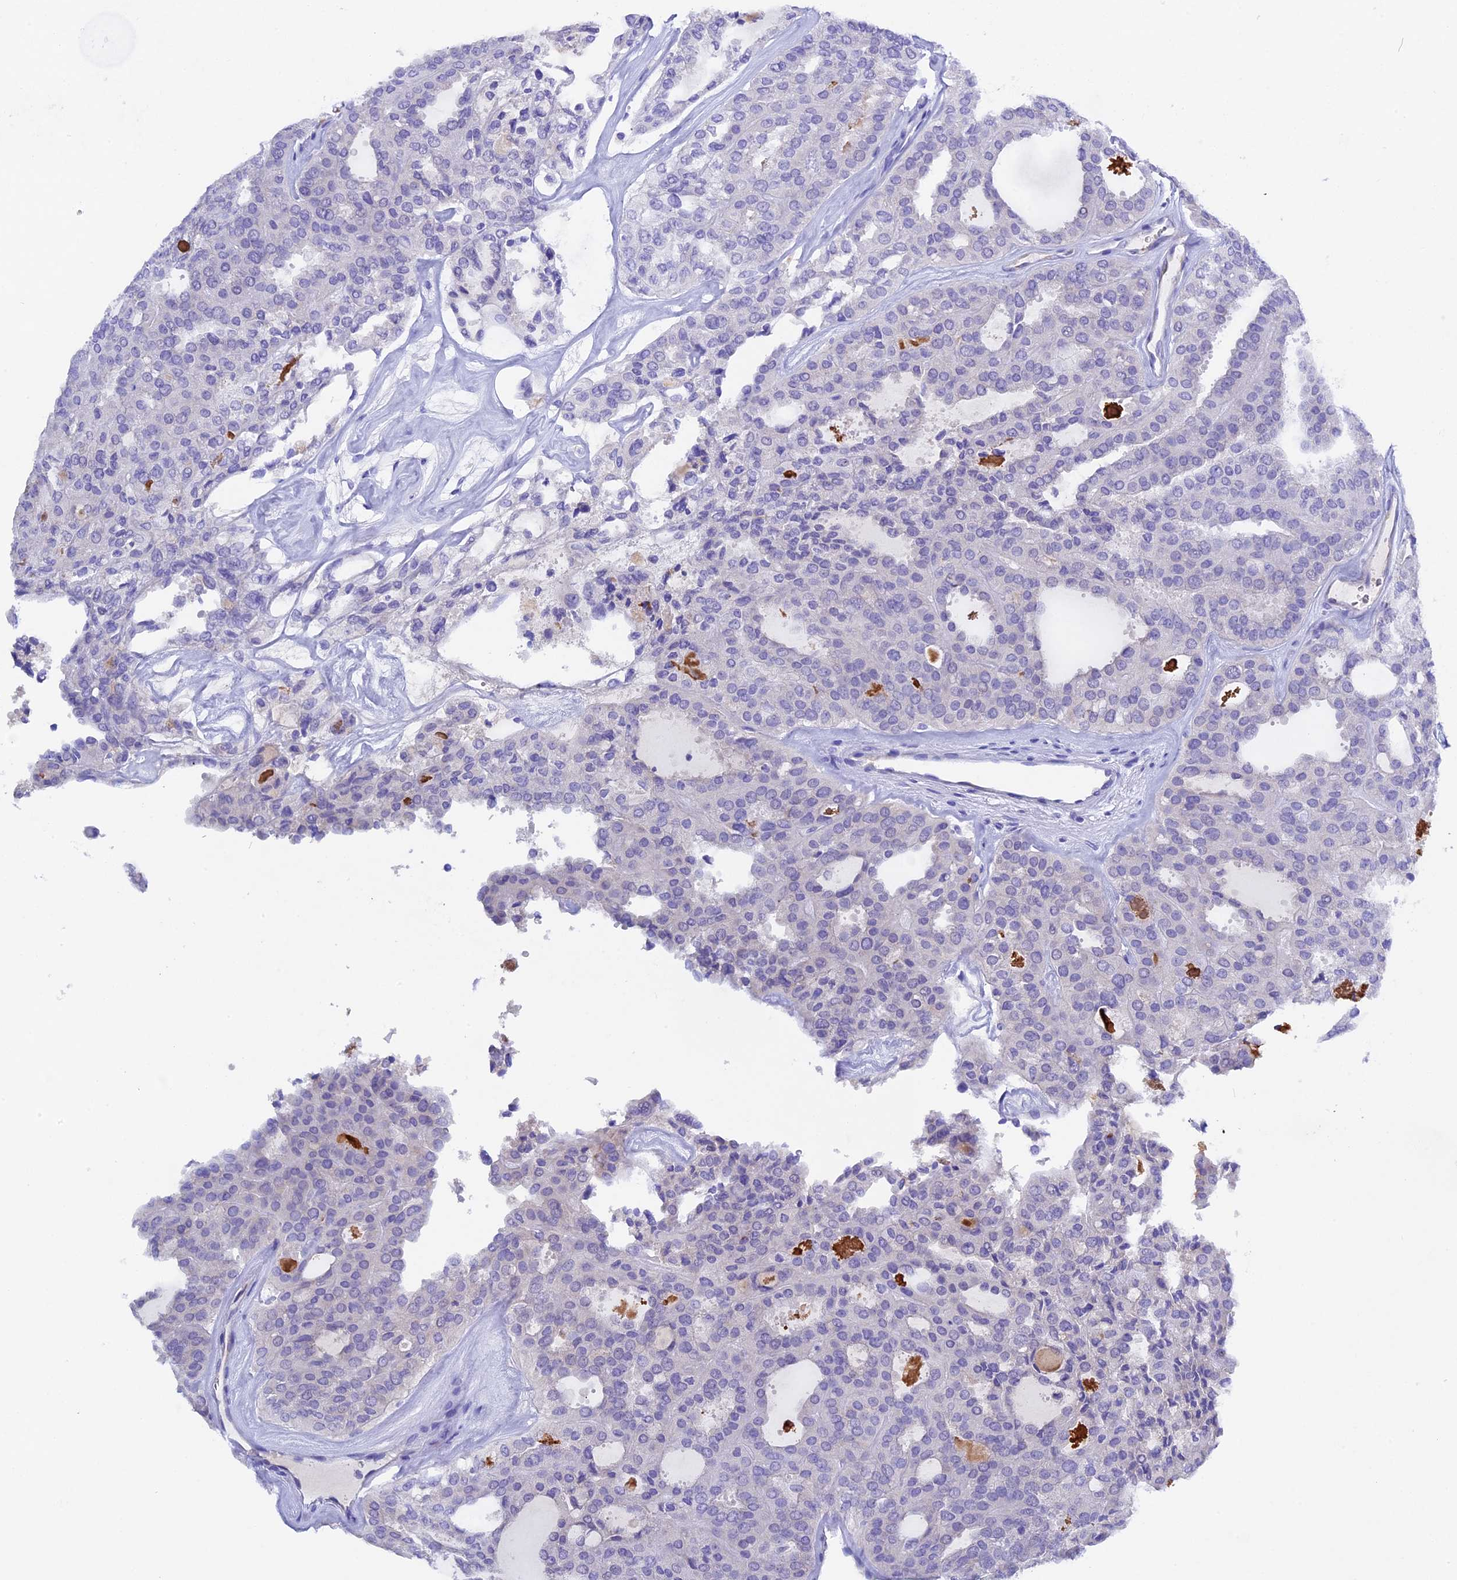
{"staining": {"intensity": "negative", "quantity": "none", "location": "none"}, "tissue": "thyroid cancer", "cell_type": "Tumor cells", "image_type": "cancer", "snomed": [{"axis": "morphology", "description": "Follicular adenoma carcinoma, NOS"}, {"axis": "topography", "description": "Thyroid gland"}], "caption": "Image shows no significant protein expression in tumor cells of follicular adenoma carcinoma (thyroid).", "gene": "FKBP11", "patient": {"sex": "male", "age": 75}}